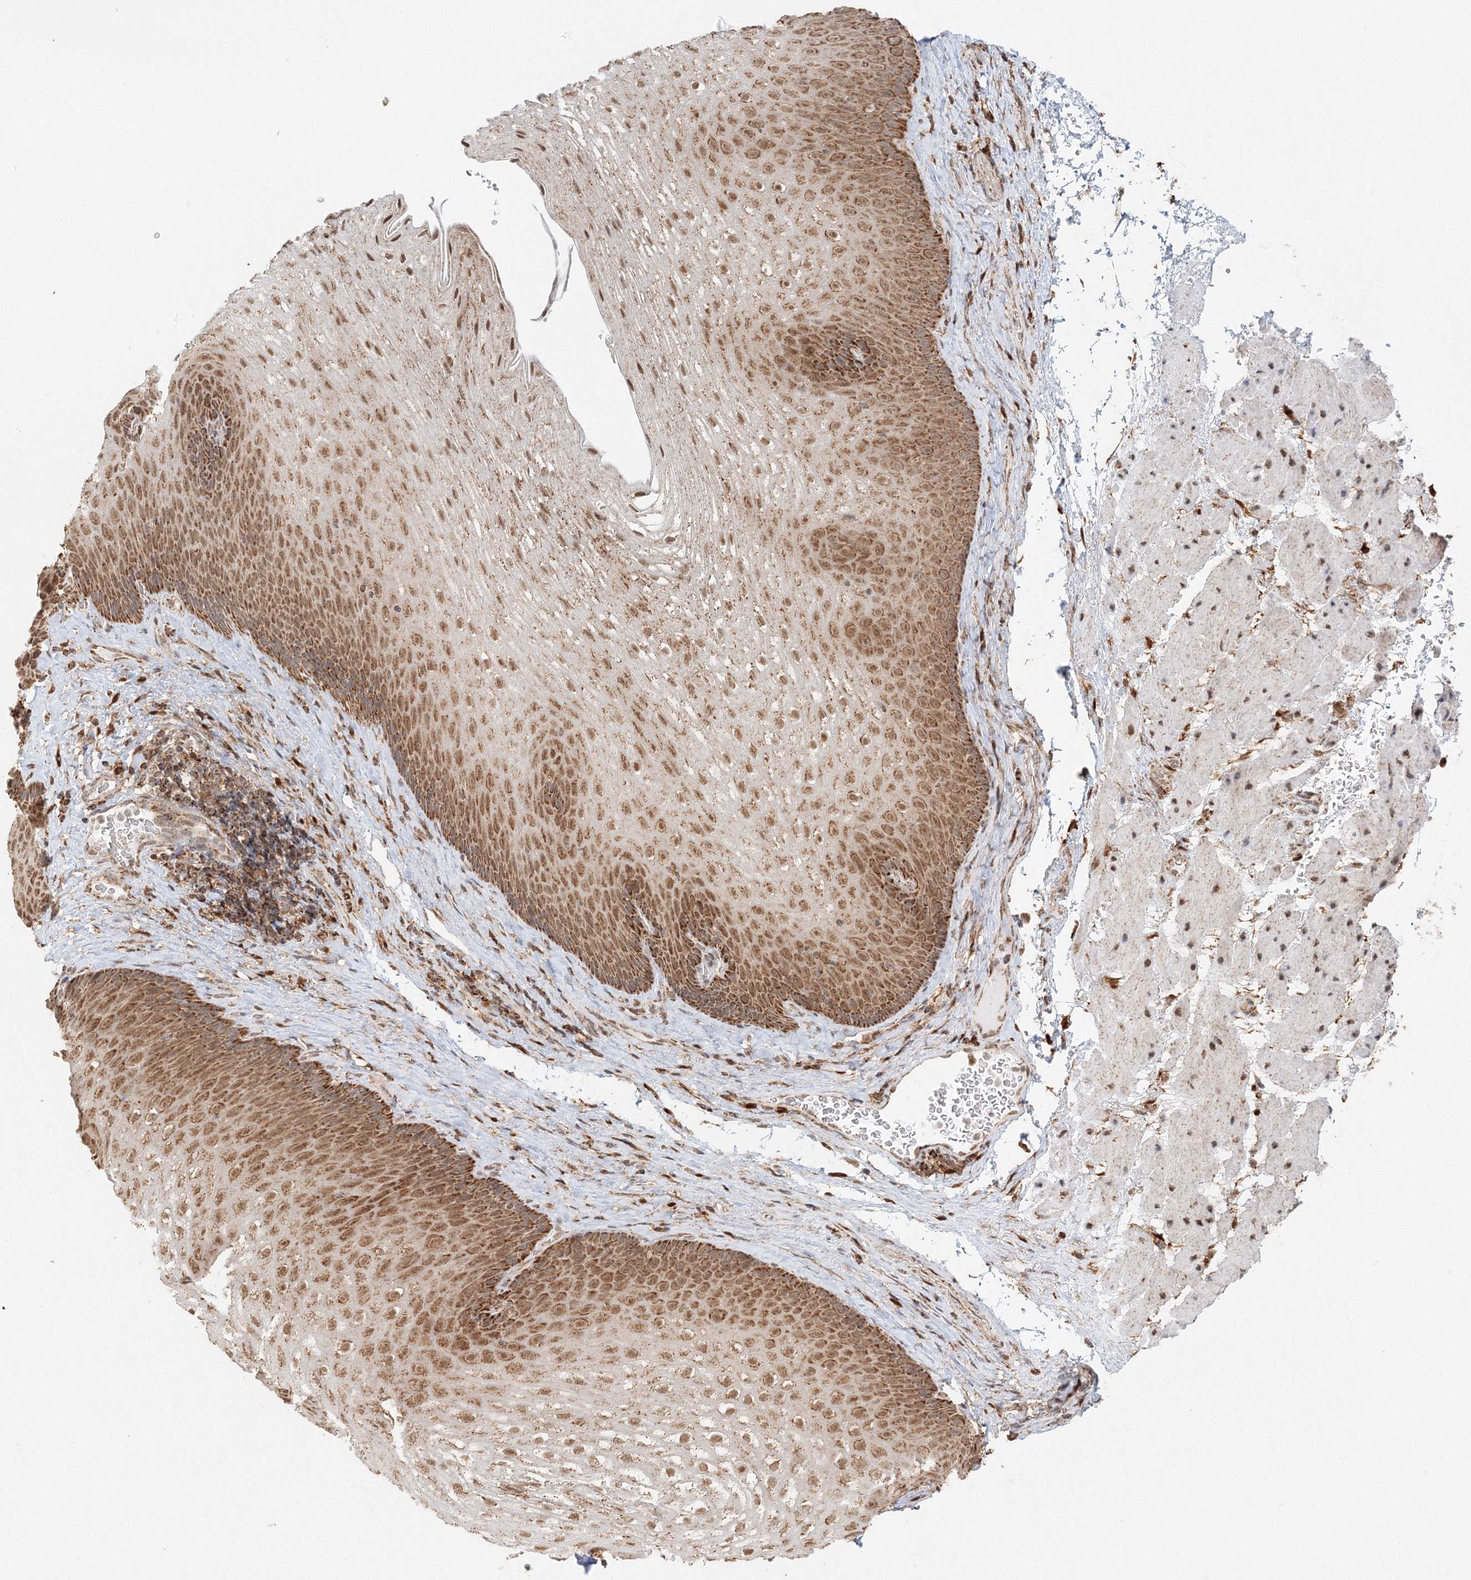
{"staining": {"intensity": "strong", "quantity": ">75%", "location": "cytoplasmic/membranous,nuclear"}, "tissue": "esophagus", "cell_type": "Squamous epithelial cells", "image_type": "normal", "snomed": [{"axis": "morphology", "description": "Normal tissue, NOS"}, {"axis": "topography", "description": "Esophagus"}], "caption": "Human esophagus stained with a brown dye displays strong cytoplasmic/membranous,nuclear positive staining in approximately >75% of squamous epithelial cells.", "gene": "PSMD6", "patient": {"sex": "female", "age": 66}}